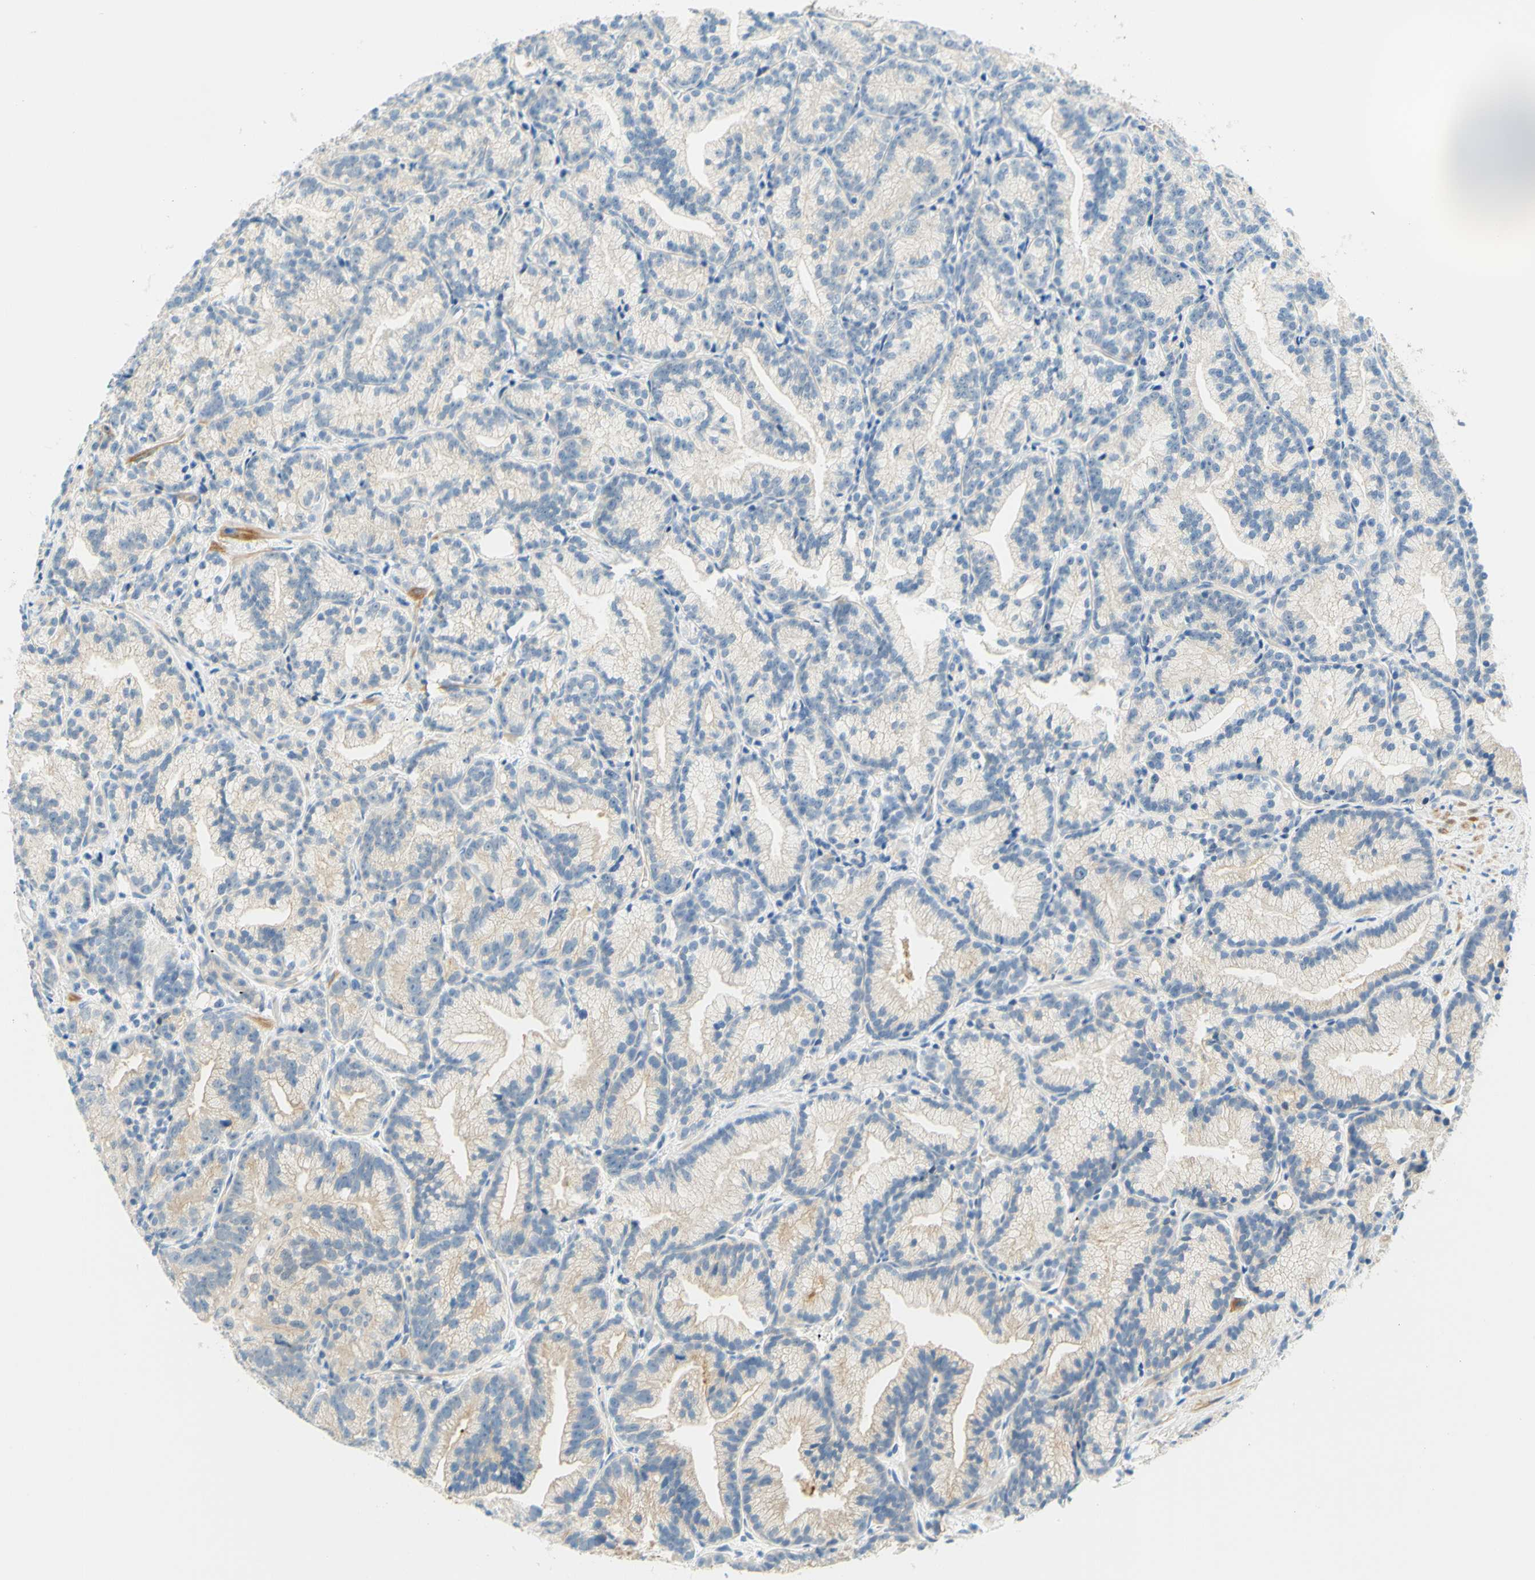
{"staining": {"intensity": "weak", "quantity": "<25%", "location": "cytoplasmic/membranous"}, "tissue": "prostate cancer", "cell_type": "Tumor cells", "image_type": "cancer", "snomed": [{"axis": "morphology", "description": "Adenocarcinoma, Low grade"}, {"axis": "topography", "description": "Prostate"}], "caption": "Tumor cells show no significant positivity in low-grade adenocarcinoma (prostate).", "gene": "ENTREP2", "patient": {"sex": "male", "age": 89}}